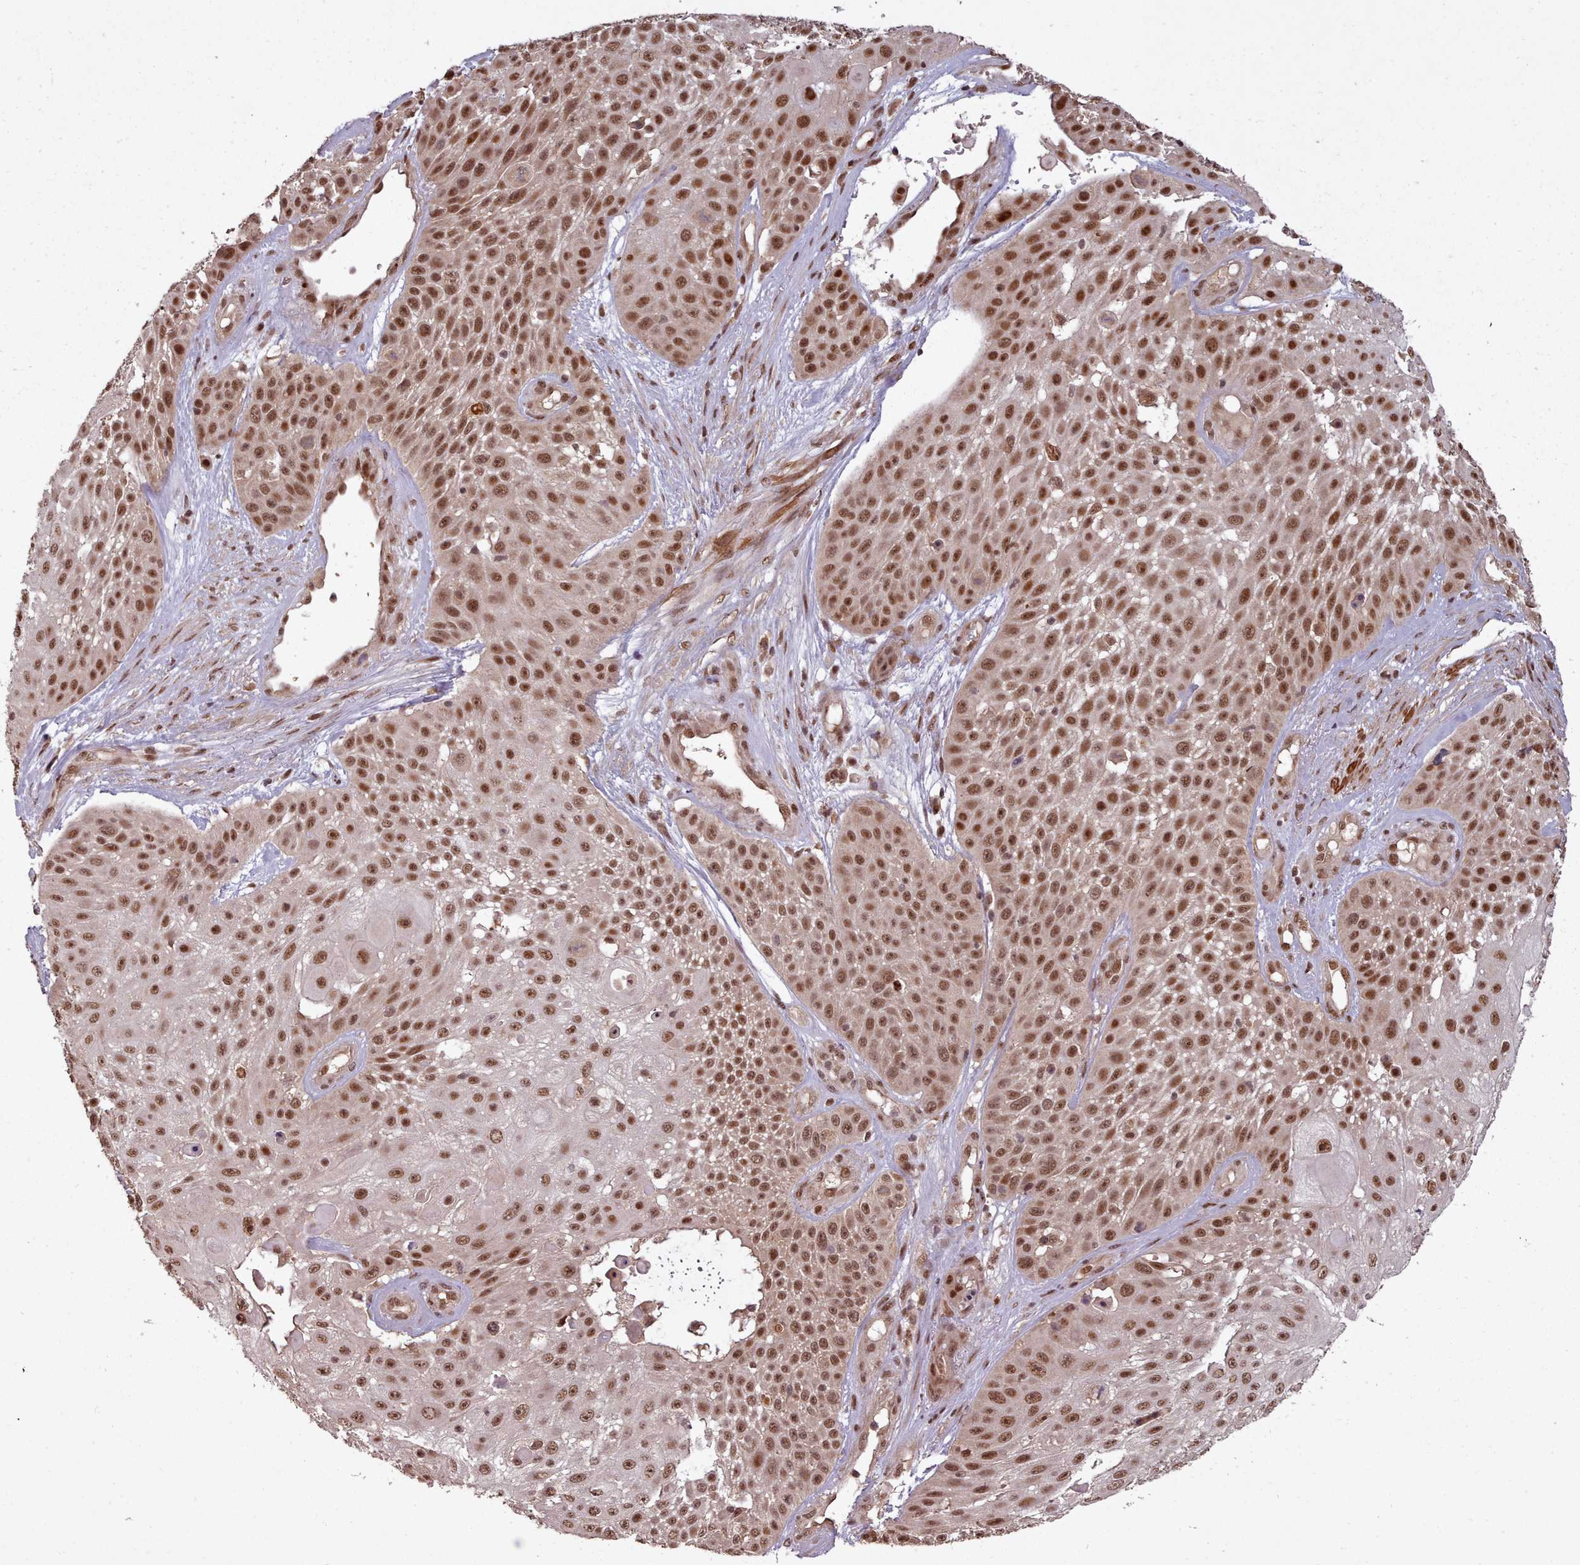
{"staining": {"intensity": "moderate", "quantity": ">75%", "location": "nuclear"}, "tissue": "skin cancer", "cell_type": "Tumor cells", "image_type": "cancer", "snomed": [{"axis": "morphology", "description": "Squamous cell carcinoma, NOS"}, {"axis": "topography", "description": "Skin"}], "caption": "Immunohistochemical staining of human skin cancer (squamous cell carcinoma) shows medium levels of moderate nuclear protein expression in approximately >75% of tumor cells.", "gene": "CDC6", "patient": {"sex": "female", "age": 86}}